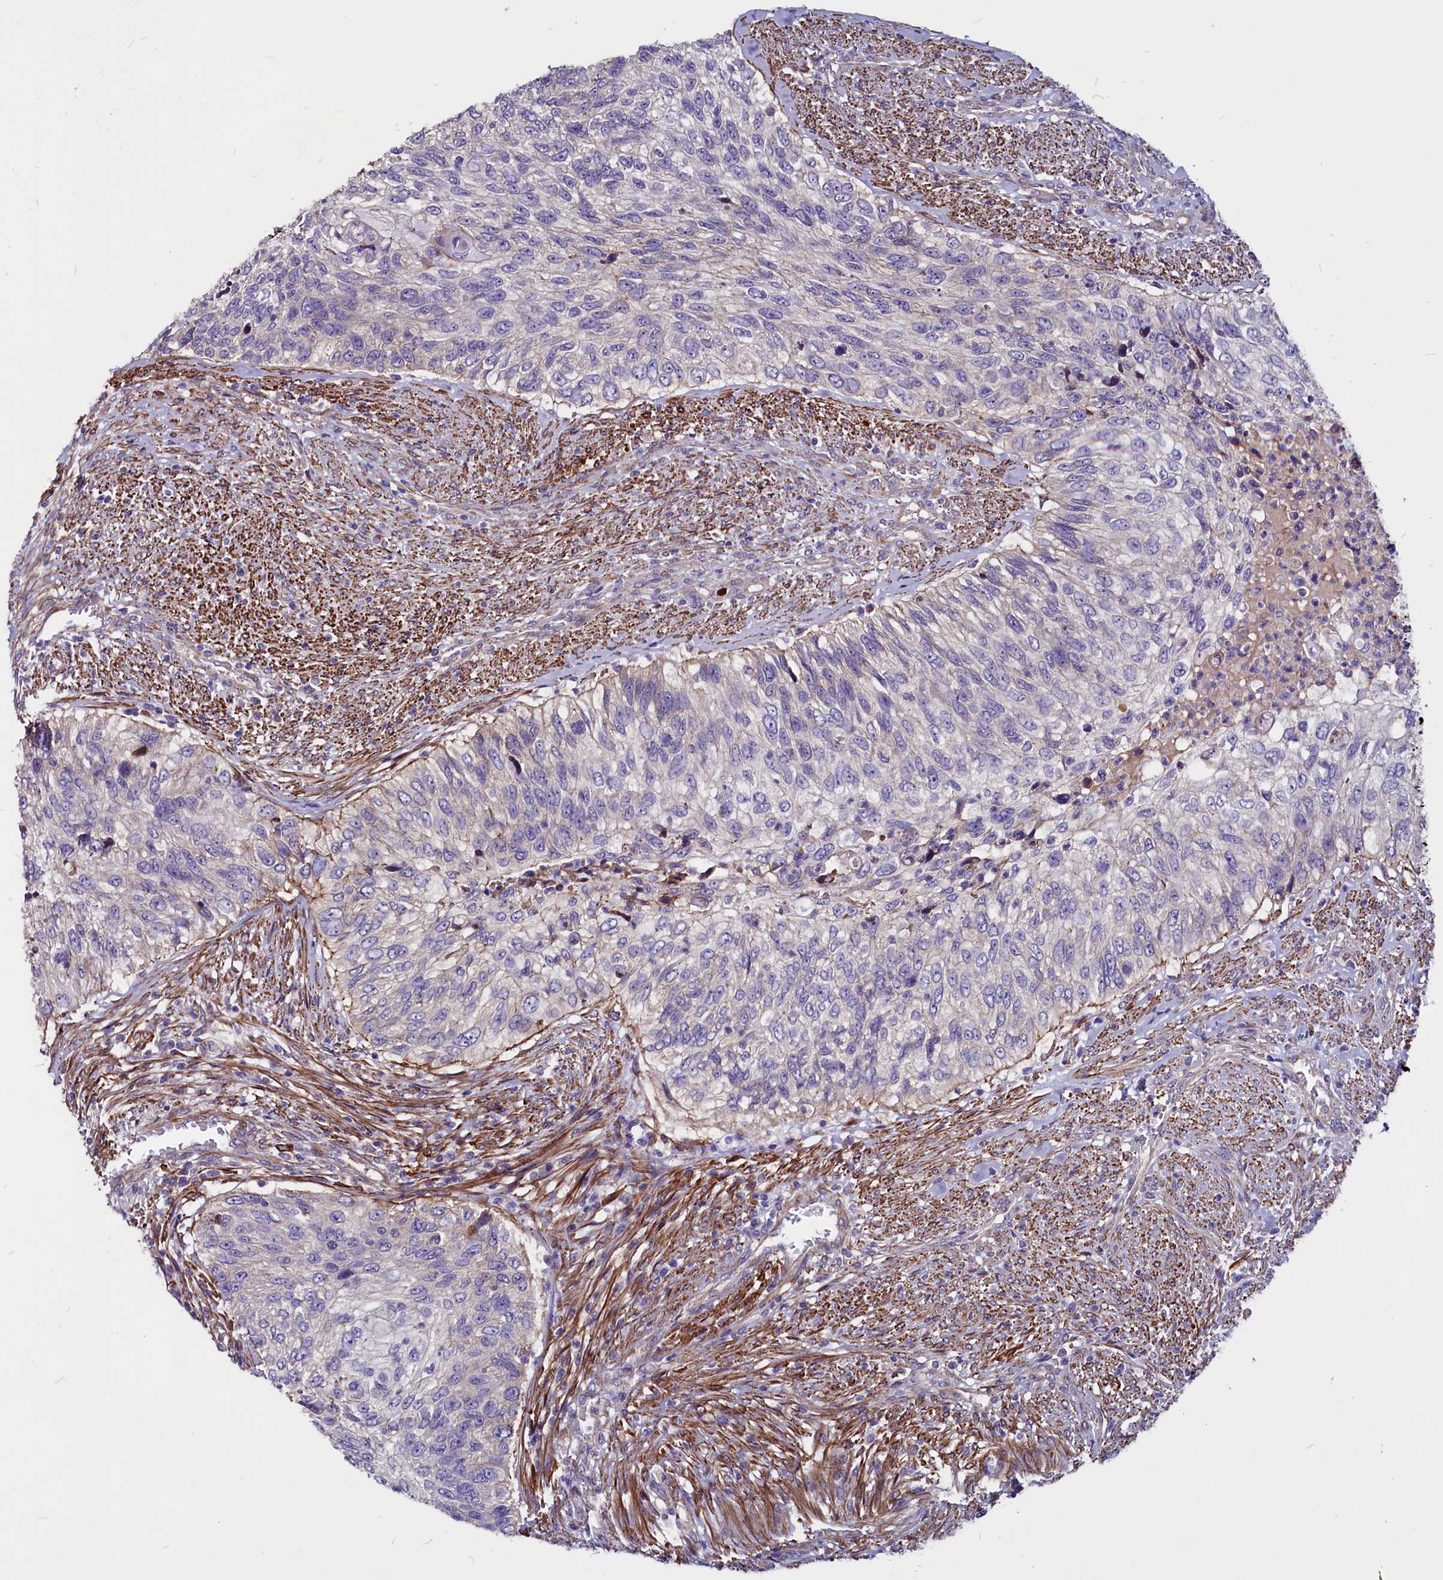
{"staining": {"intensity": "negative", "quantity": "none", "location": "none"}, "tissue": "urothelial cancer", "cell_type": "Tumor cells", "image_type": "cancer", "snomed": [{"axis": "morphology", "description": "Urothelial carcinoma, High grade"}, {"axis": "topography", "description": "Urinary bladder"}], "caption": "High magnification brightfield microscopy of high-grade urothelial carcinoma stained with DAB (brown) and counterstained with hematoxylin (blue): tumor cells show no significant staining.", "gene": "ZNF749", "patient": {"sex": "female", "age": 60}}